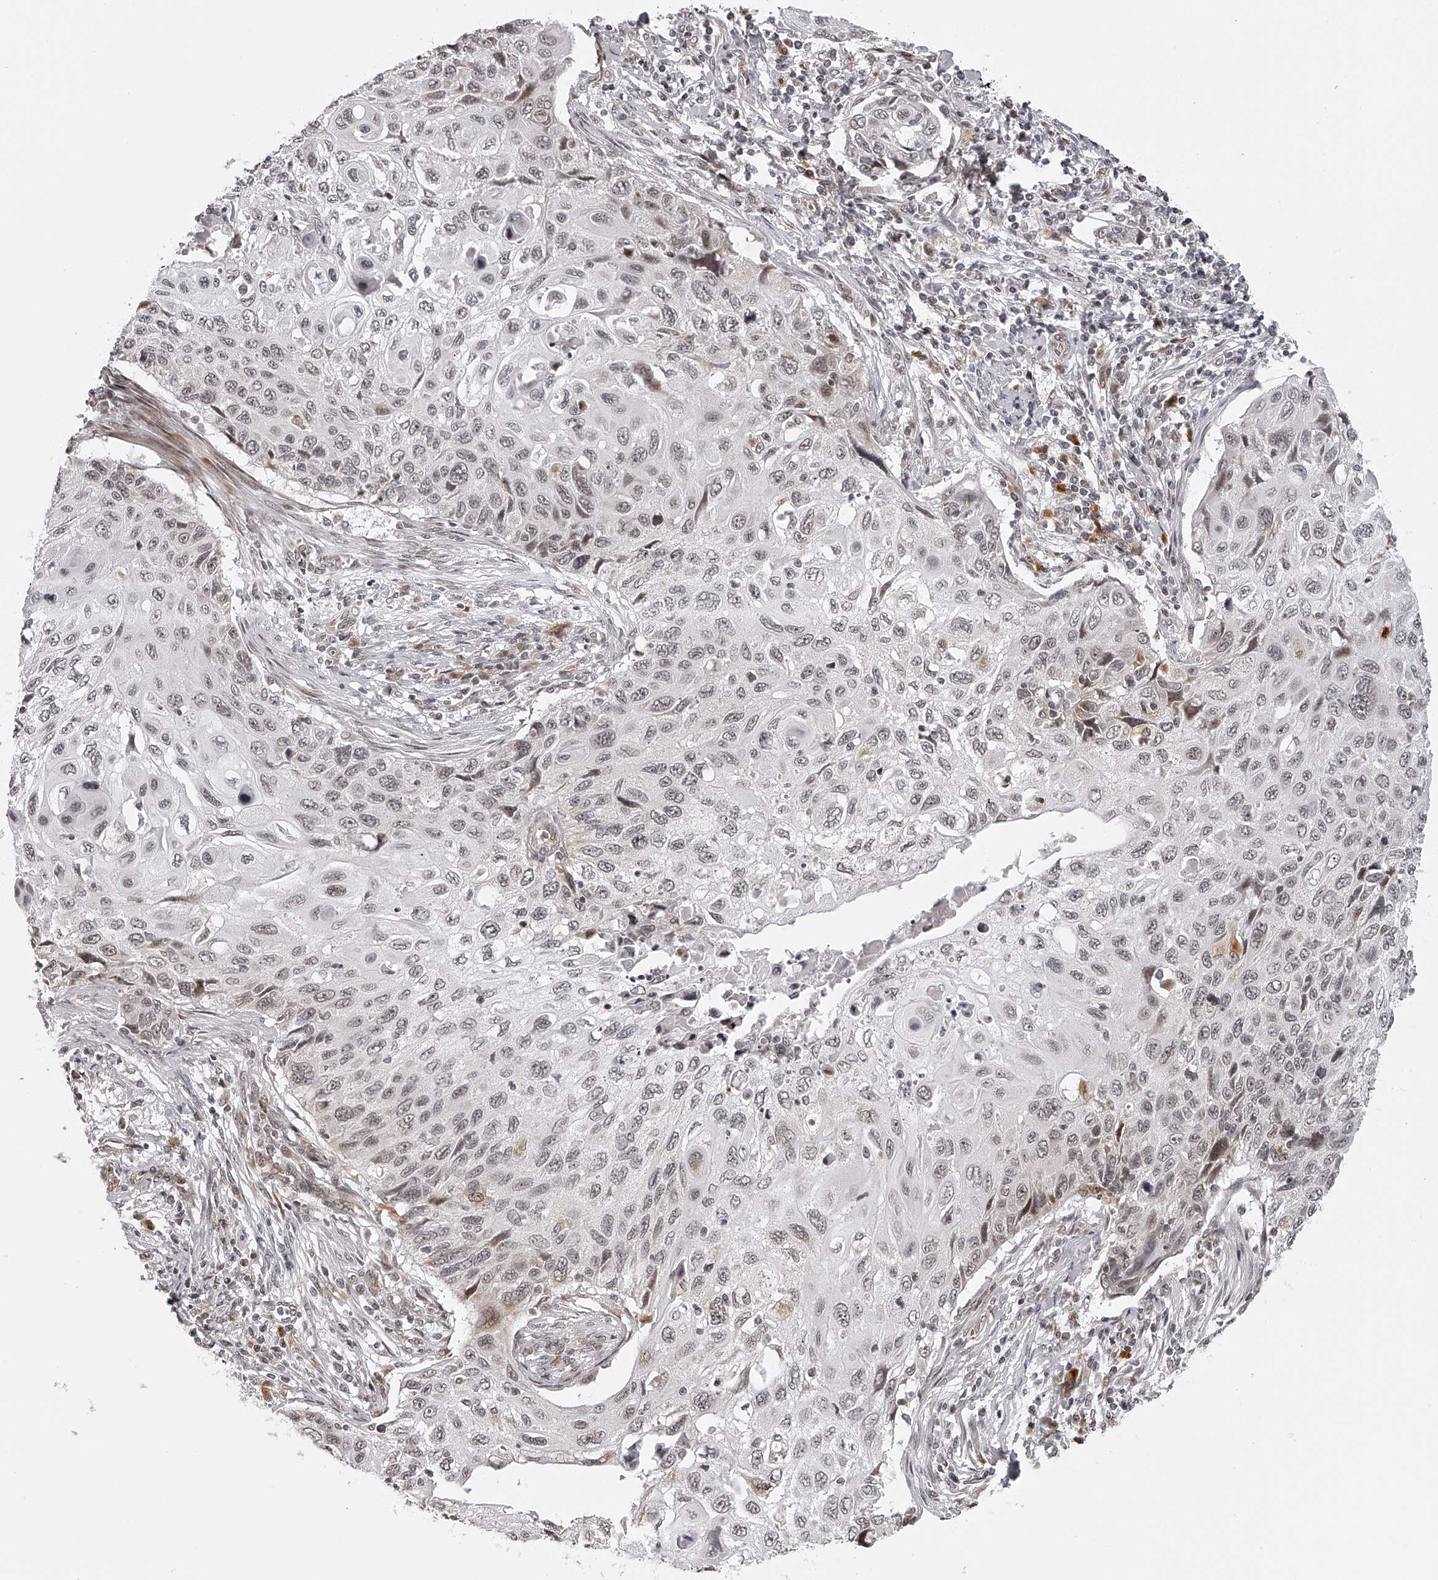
{"staining": {"intensity": "negative", "quantity": "none", "location": "none"}, "tissue": "cervical cancer", "cell_type": "Tumor cells", "image_type": "cancer", "snomed": [{"axis": "morphology", "description": "Squamous cell carcinoma, NOS"}, {"axis": "topography", "description": "Cervix"}], "caption": "A micrograph of human squamous cell carcinoma (cervical) is negative for staining in tumor cells.", "gene": "ODF2L", "patient": {"sex": "female", "age": 70}}